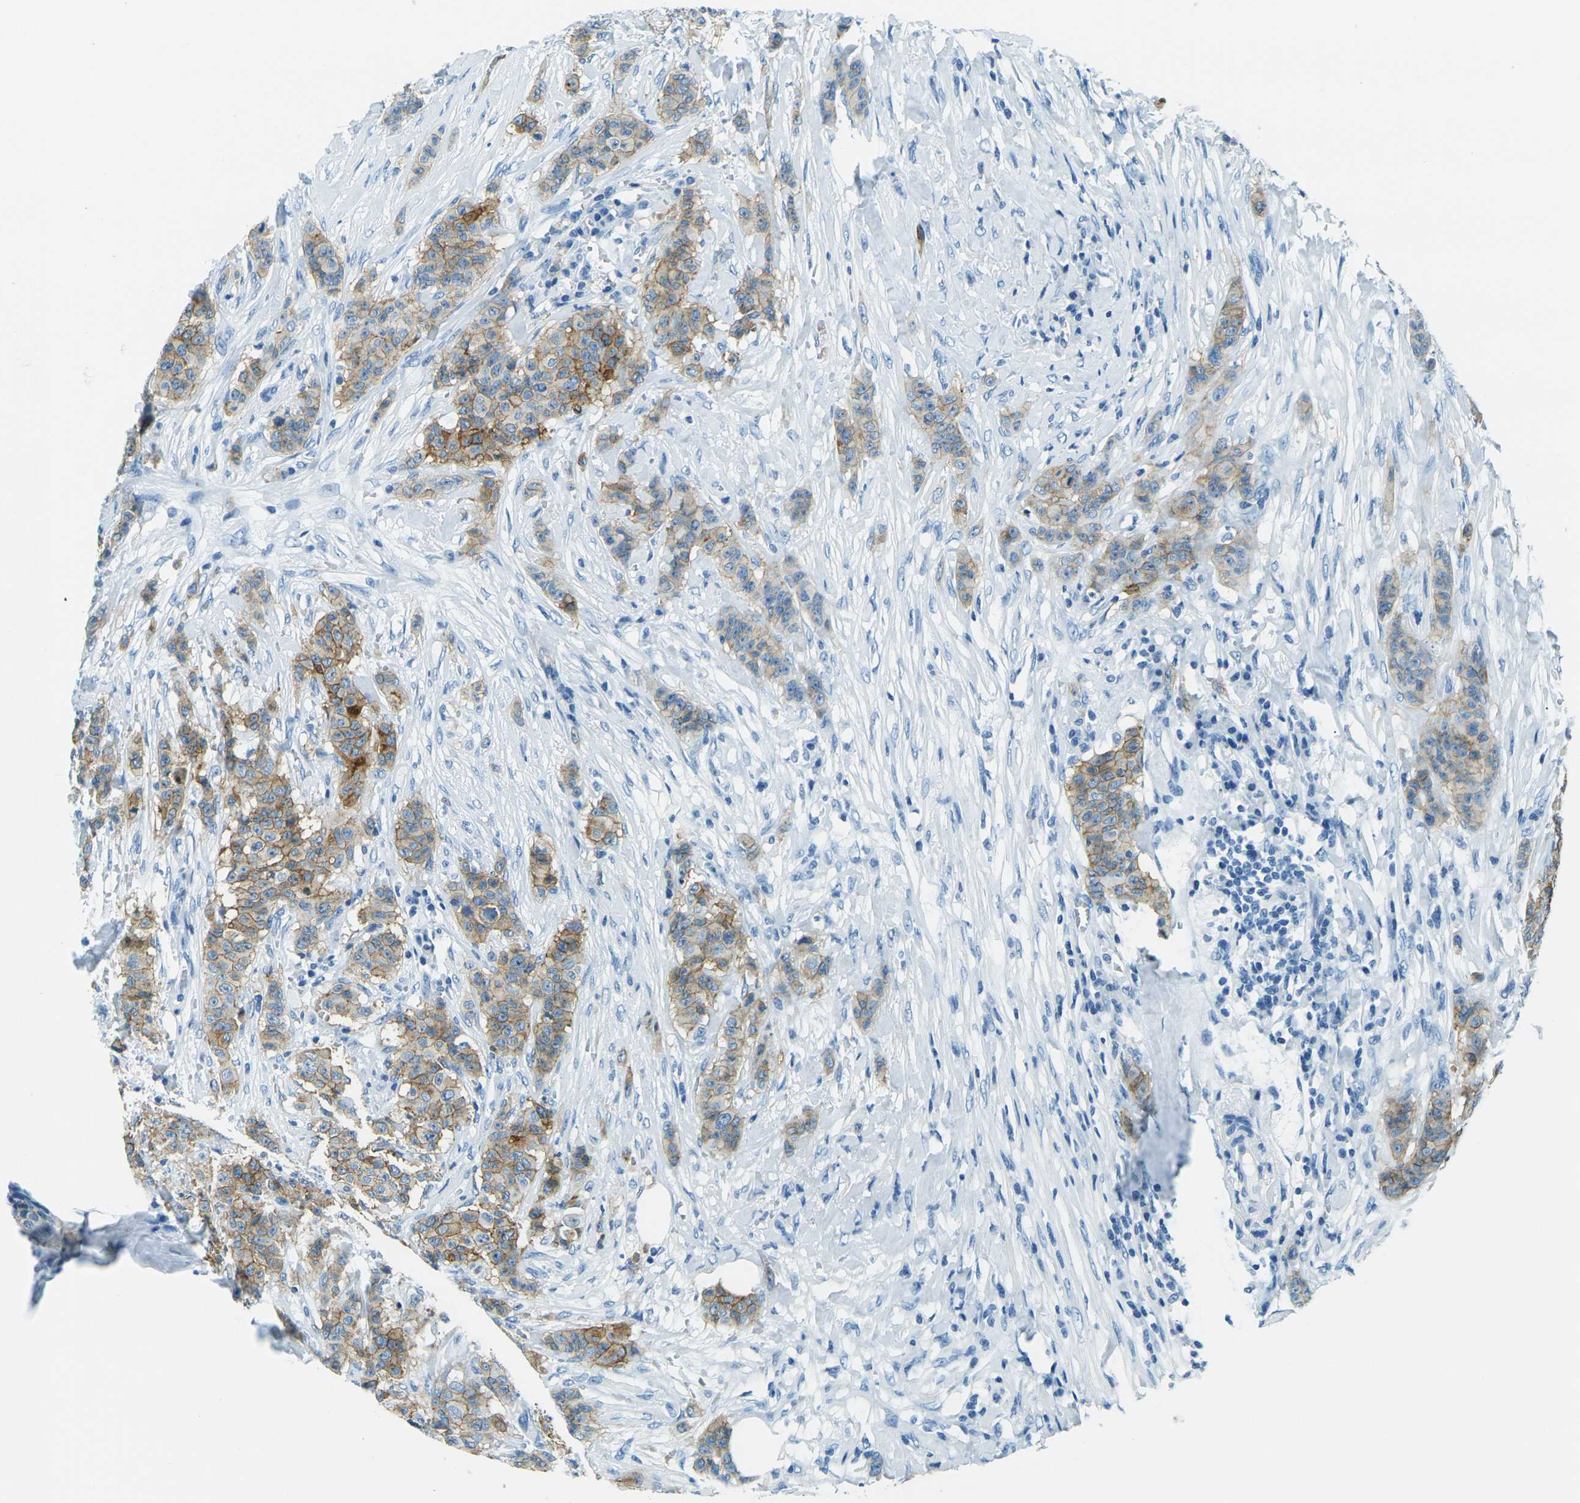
{"staining": {"intensity": "moderate", "quantity": ">75%", "location": "cytoplasmic/membranous"}, "tissue": "breast cancer", "cell_type": "Tumor cells", "image_type": "cancer", "snomed": [{"axis": "morphology", "description": "Duct carcinoma"}, {"axis": "topography", "description": "Breast"}], "caption": "High-power microscopy captured an IHC image of intraductal carcinoma (breast), revealing moderate cytoplasmic/membranous staining in about >75% of tumor cells.", "gene": "OCLN", "patient": {"sex": "female", "age": 40}}